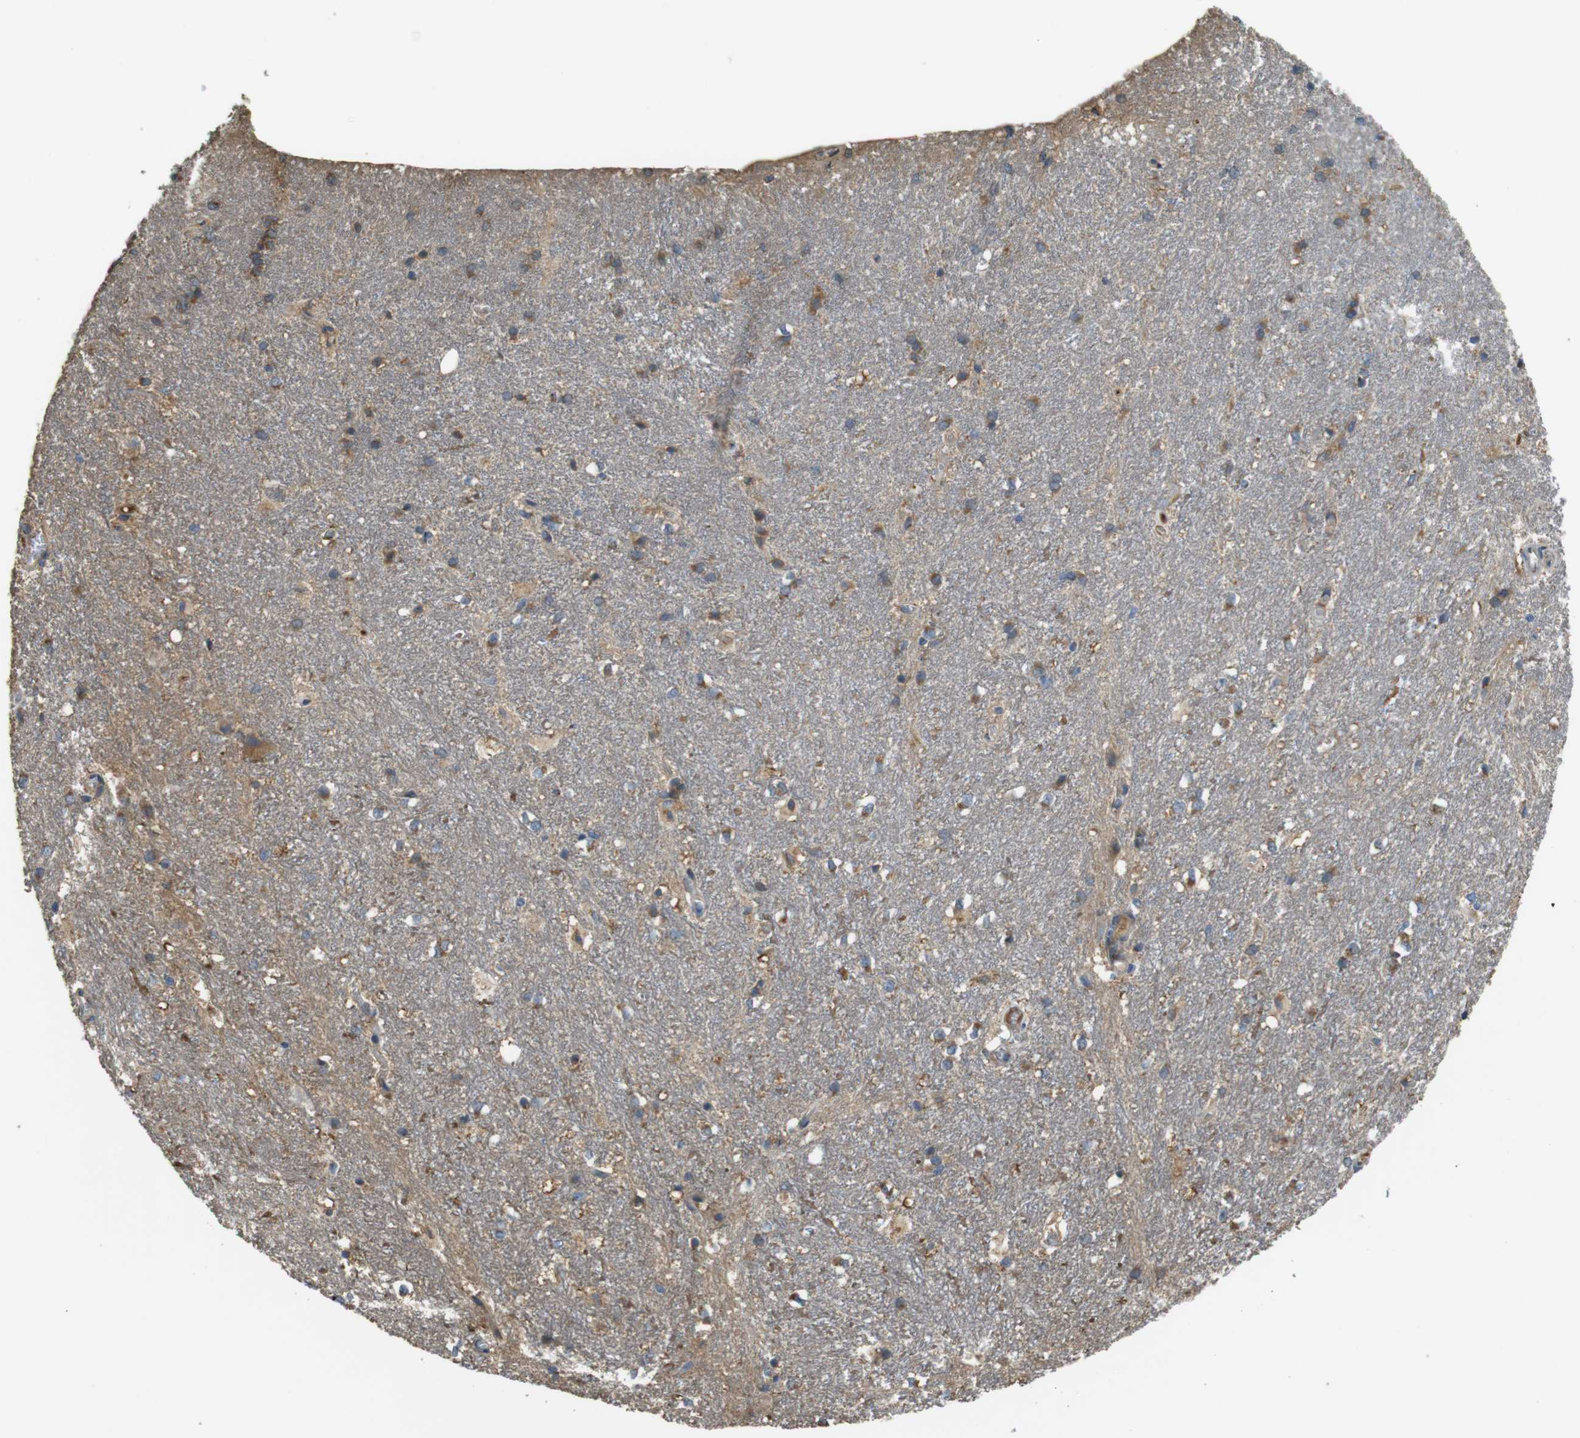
{"staining": {"intensity": "moderate", "quantity": "25%-75%", "location": "cytoplasmic/membranous"}, "tissue": "hippocampus", "cell_type": "Glial cells", "image_type": "normal", "snomed": [{"axis": "morphology", "description": "Normal tissue, NOS"}, {"axis": "topography", "description": "Hippocampus"}], "caption": "DAB immunohistochemical staining of normal human hippocampus reveals moderate cytoplasmic/membranous protein expression in approximately 25%-75% of glial cells. Using DAB (brown) and hematoxylin (blue) stains, captured at high magnification using brightfield microscopy.", "gene": "RAB6A", "patient": {"sex": "female", "age": 19}}